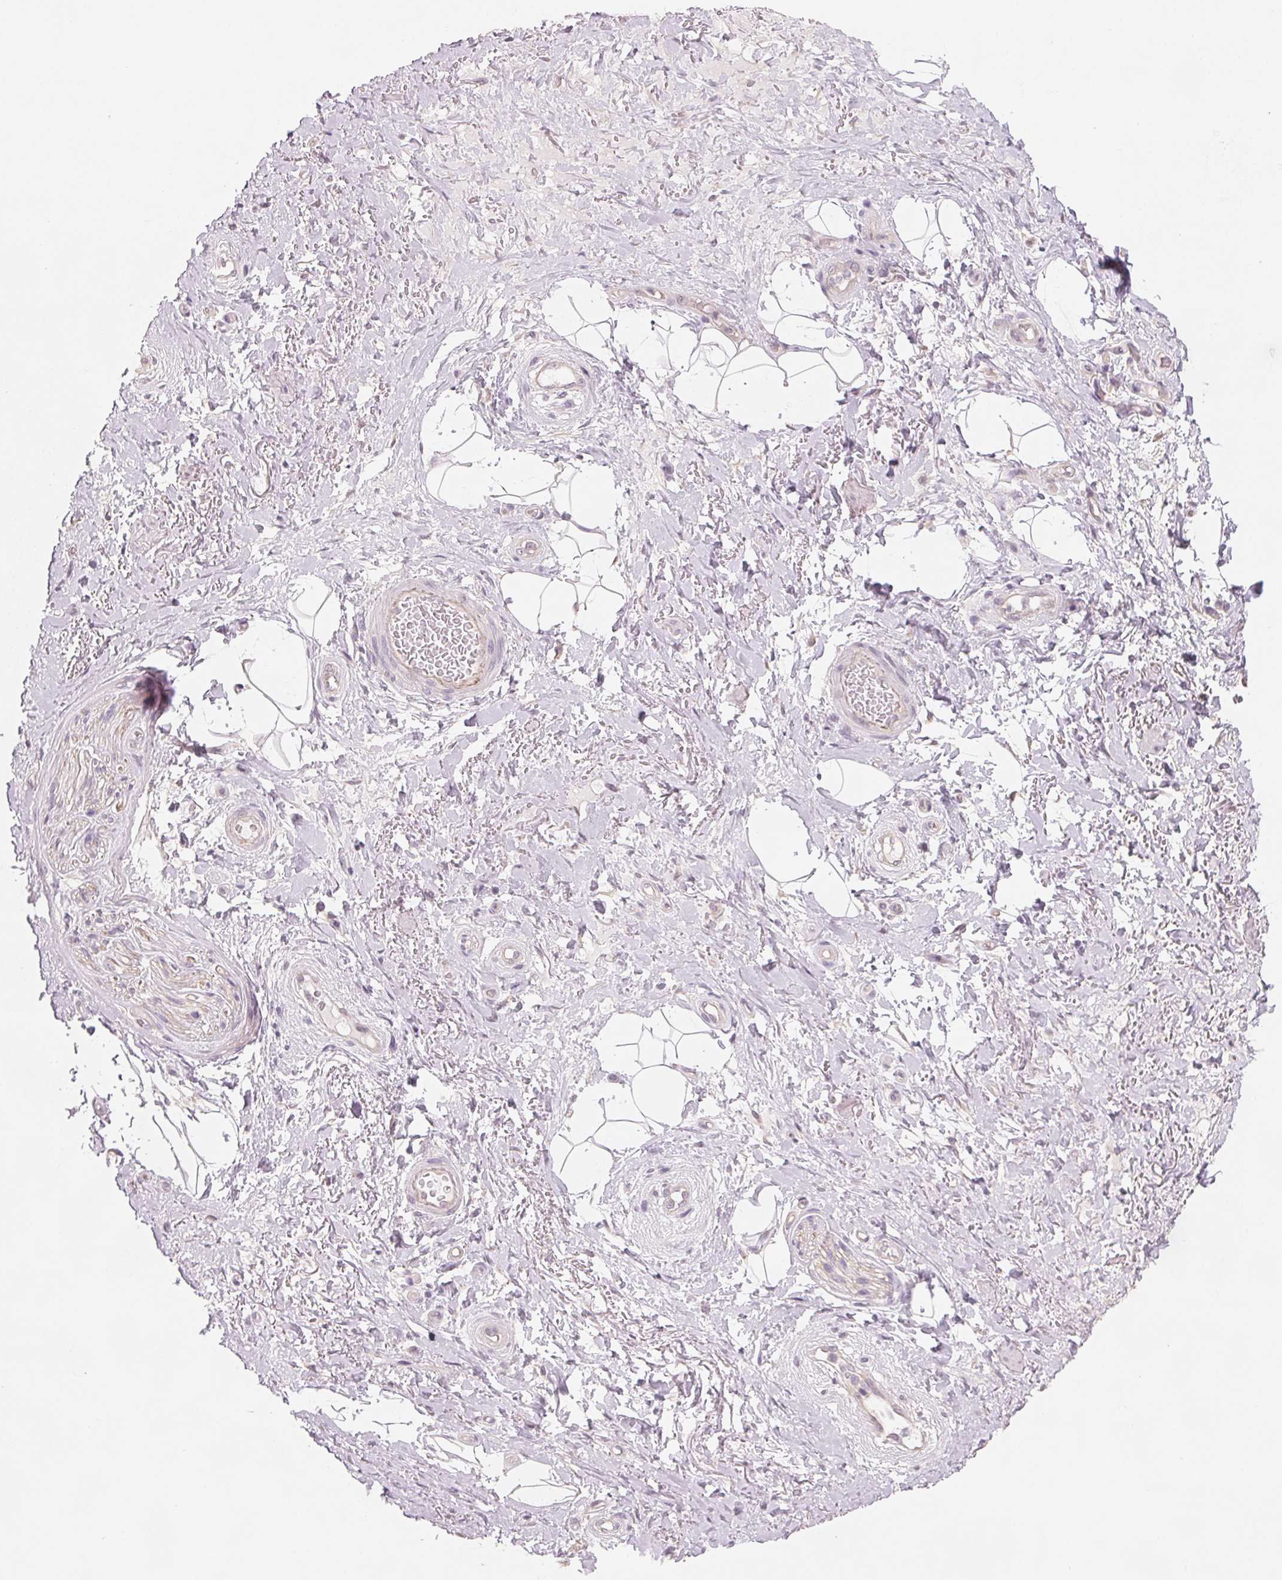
{"staining": {"intensity": "negative", "quantity": "none", "location": "none"}, "tissue": "adipose tissue", "cell_type": "Adipocytes", "image_type": "normal", "snomed": [{"axis": "morphology", "description": "Normal tissue, NOS"}, {"axis": "topography", "description": "Anal"}, {"axis": "topography", "description": "Peripheral nerve tissue"}], "caption": "Protein analysis of normal adipose tissue exhibits no significant positivity in adipocytes.", "gene": "CFC1B", "patient": {"sex": "male", "age": 53}}